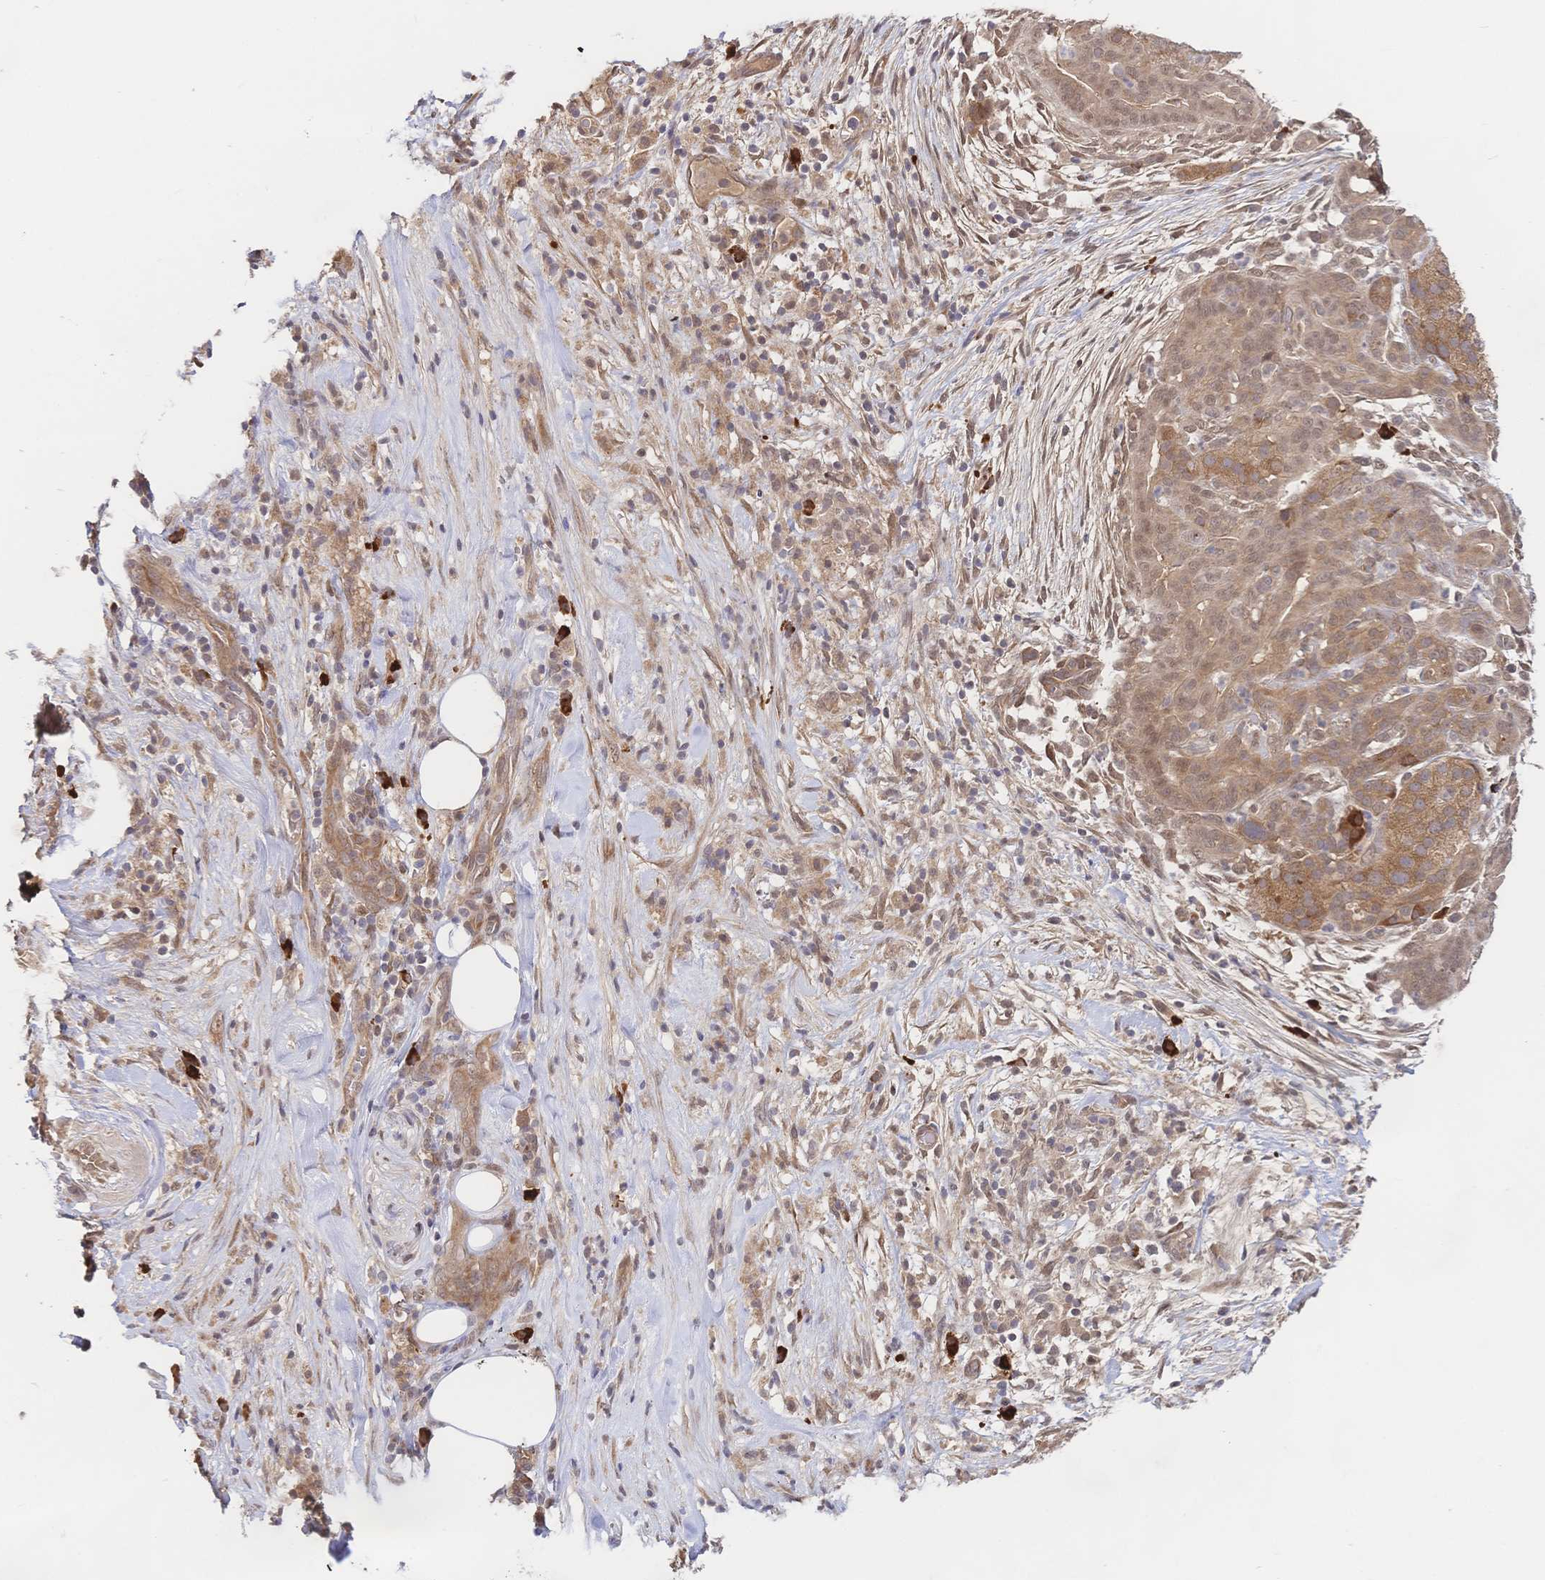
{"staining": {"intensity": "moderate", "quantity": ">75%", "location": "cytoplasmic/membranous,nuclear"}, "tissue": "pancreatic cancer", "cell_type": "Tumor cells", "image_type": "cancer", "snomed": [{"axis": "morphology", "description": "Adenocarcinoma, NOS"}, {"axis": "topography", "description": "Pancreas"}], "caption": "Immunohistochemistry (DAB (3,3'-diaminobenzidine)) staining of human pancreatic cancer (adenocarcinoma) exhibits moderate cytoplasmic/membranous and nuclear protein expression in approximately >75% of tumor cells.", "gene": "LMO4", "patient": {"sex": "male", "age": 44}}